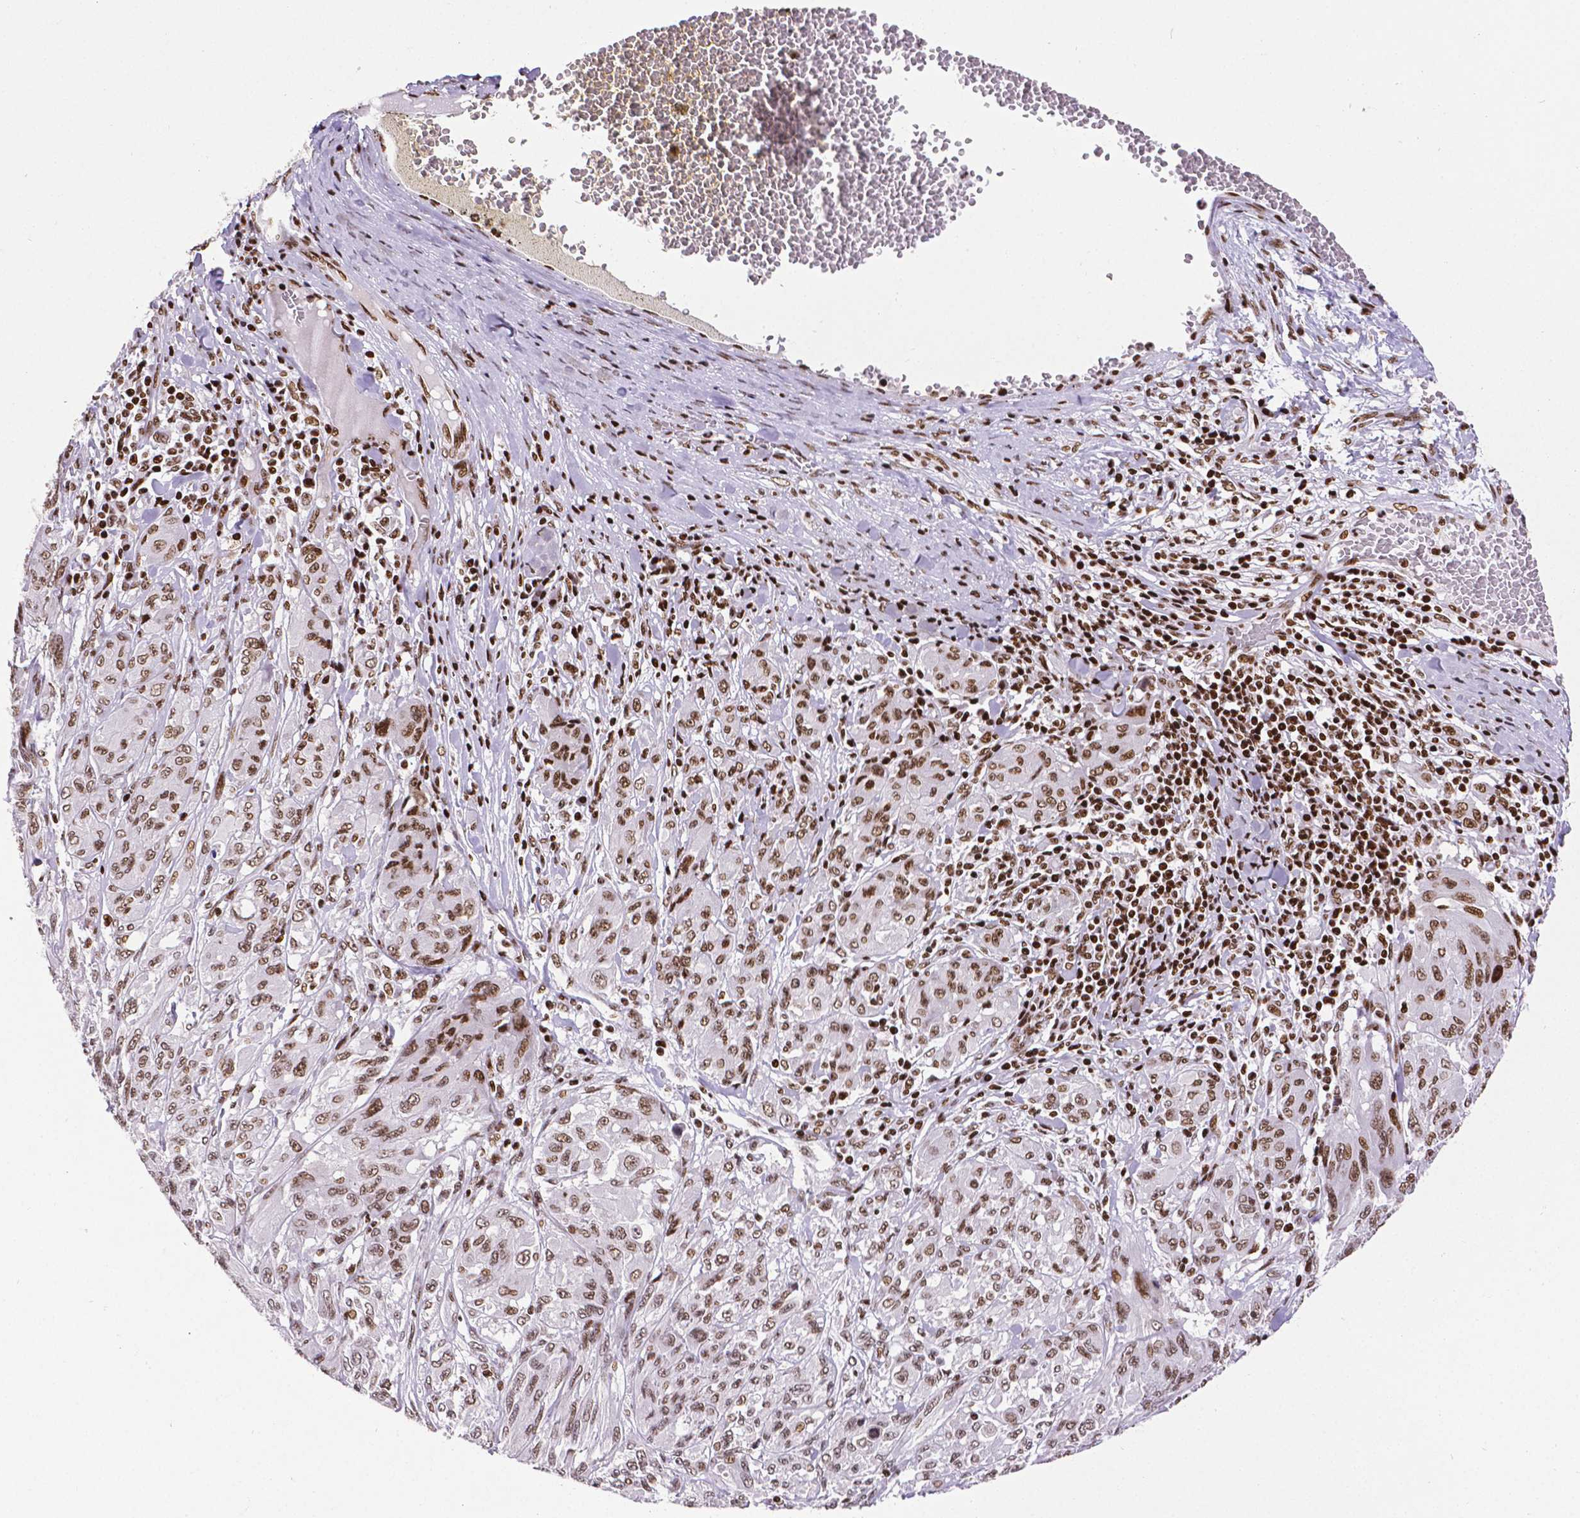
{"staining": {"intensity": "moderate", "quantity": ">75%", "location": "nuclear"}, "tissue": "melanoma", "cell_type": "Tumor cells", "image_type": "cancer", "snomed": [{"axis": "morphology", "description": "Malignant melanoma, NOS"}, {"axis": "topography", "description": "Skin"}], "caption": "High-magnification brightfield microscopy of malignant melanoma stained with DAB (3,3'-diaminobenzidine) (brown) and counterstained with hematoxylin (blue). tumor cells exhibit moderate nuclear expression is seen in about>75% of cells.", "gene": "CTCF", "patient": {"sex": "female", "age": 91}}